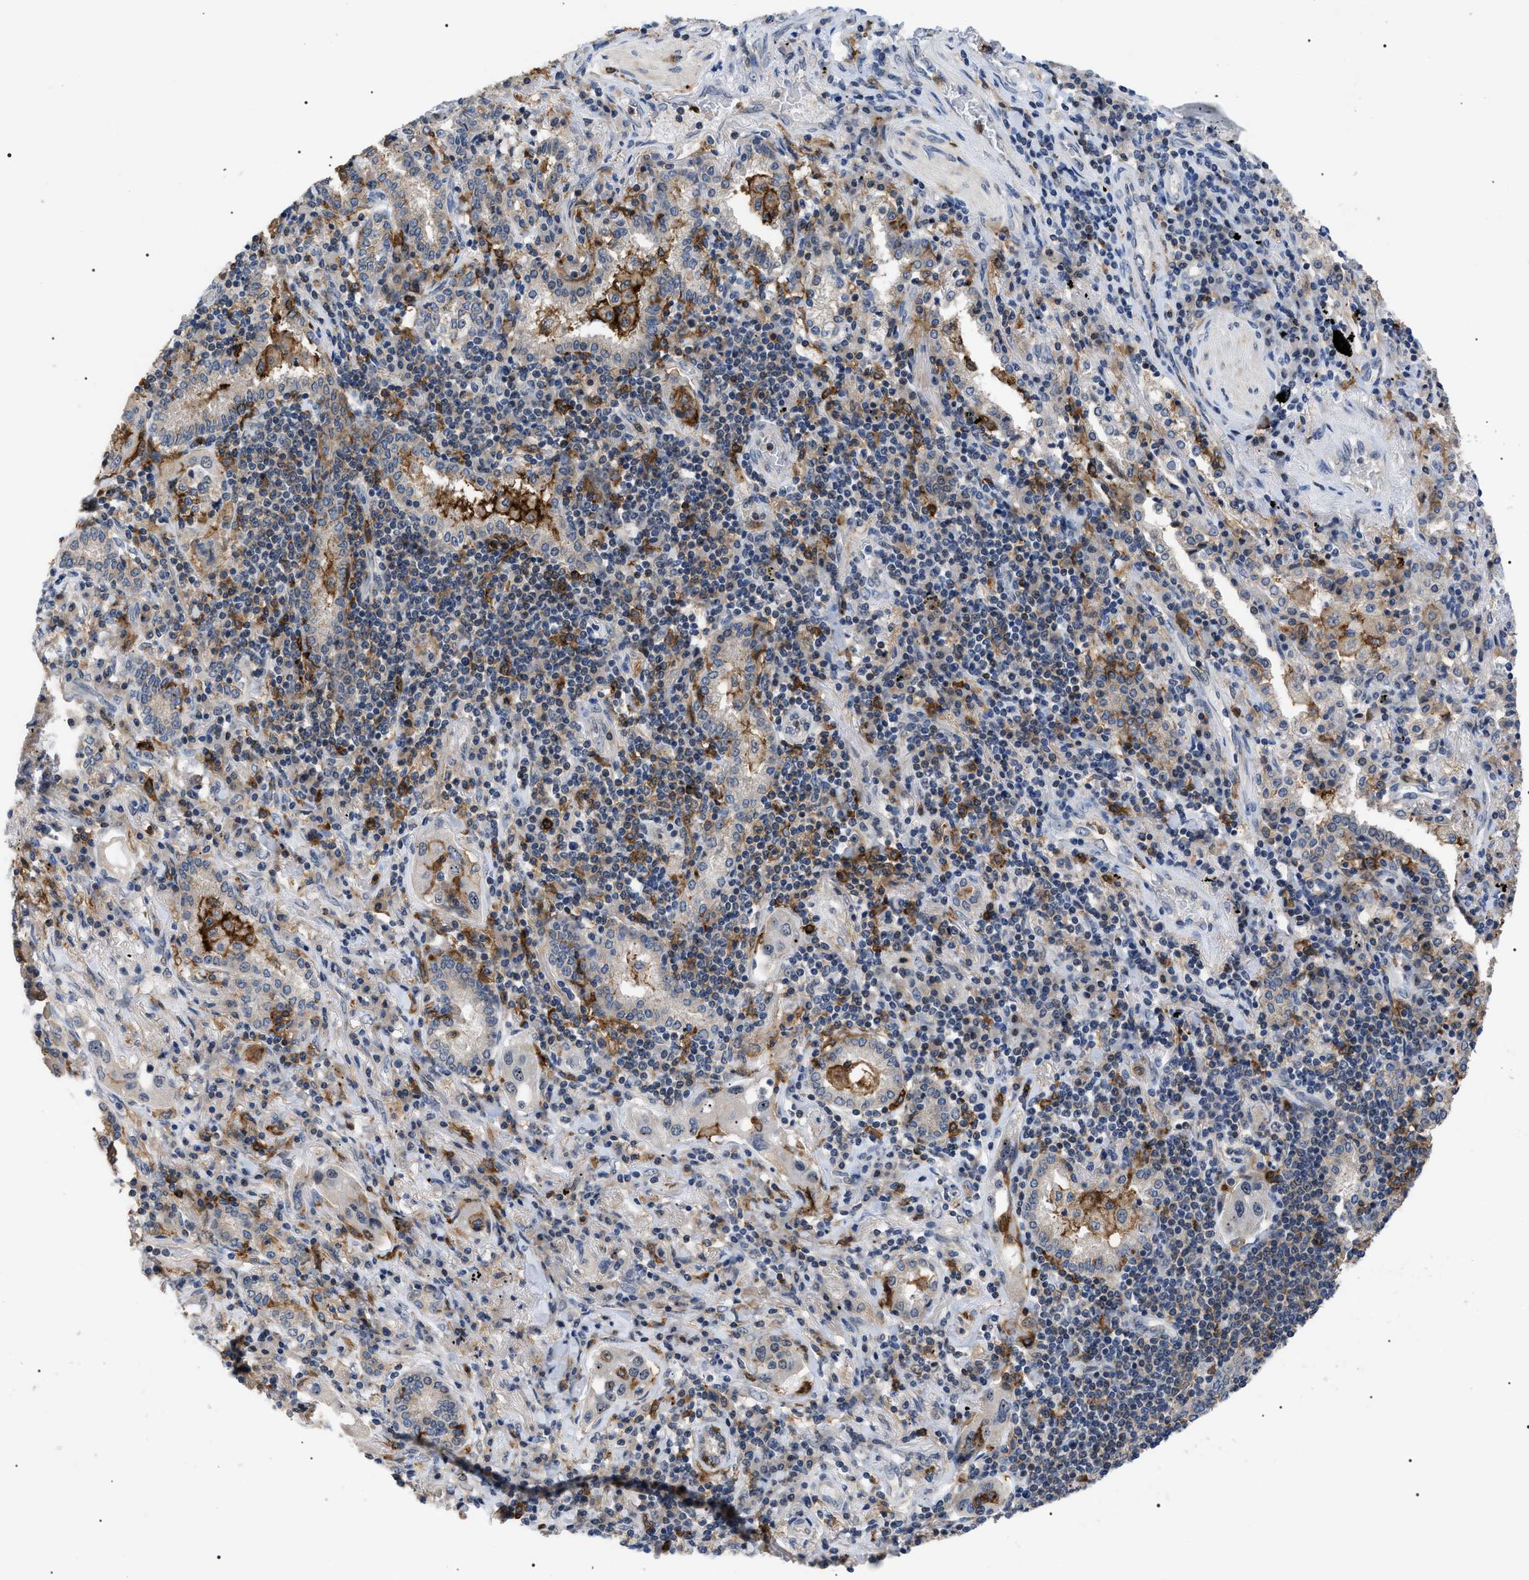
{"staining": {"intensity": "negative", "quantity": "none", "location": "none"}, "tissue": "lung cancer", "cell_type": "Tumor cells", "image_type": "cancer", "snomed": [{"axis": "morphology", "description": "Adenocarcinoma, NOS"}, {"axis": "topography", "description": "Lung"}], "caption": "Protein analysis of adenocarcinoma (lung) reveals no significant expression in tumor cells.", "gene": "CD300A", "patient": {"sex": "female", "age": 65}}